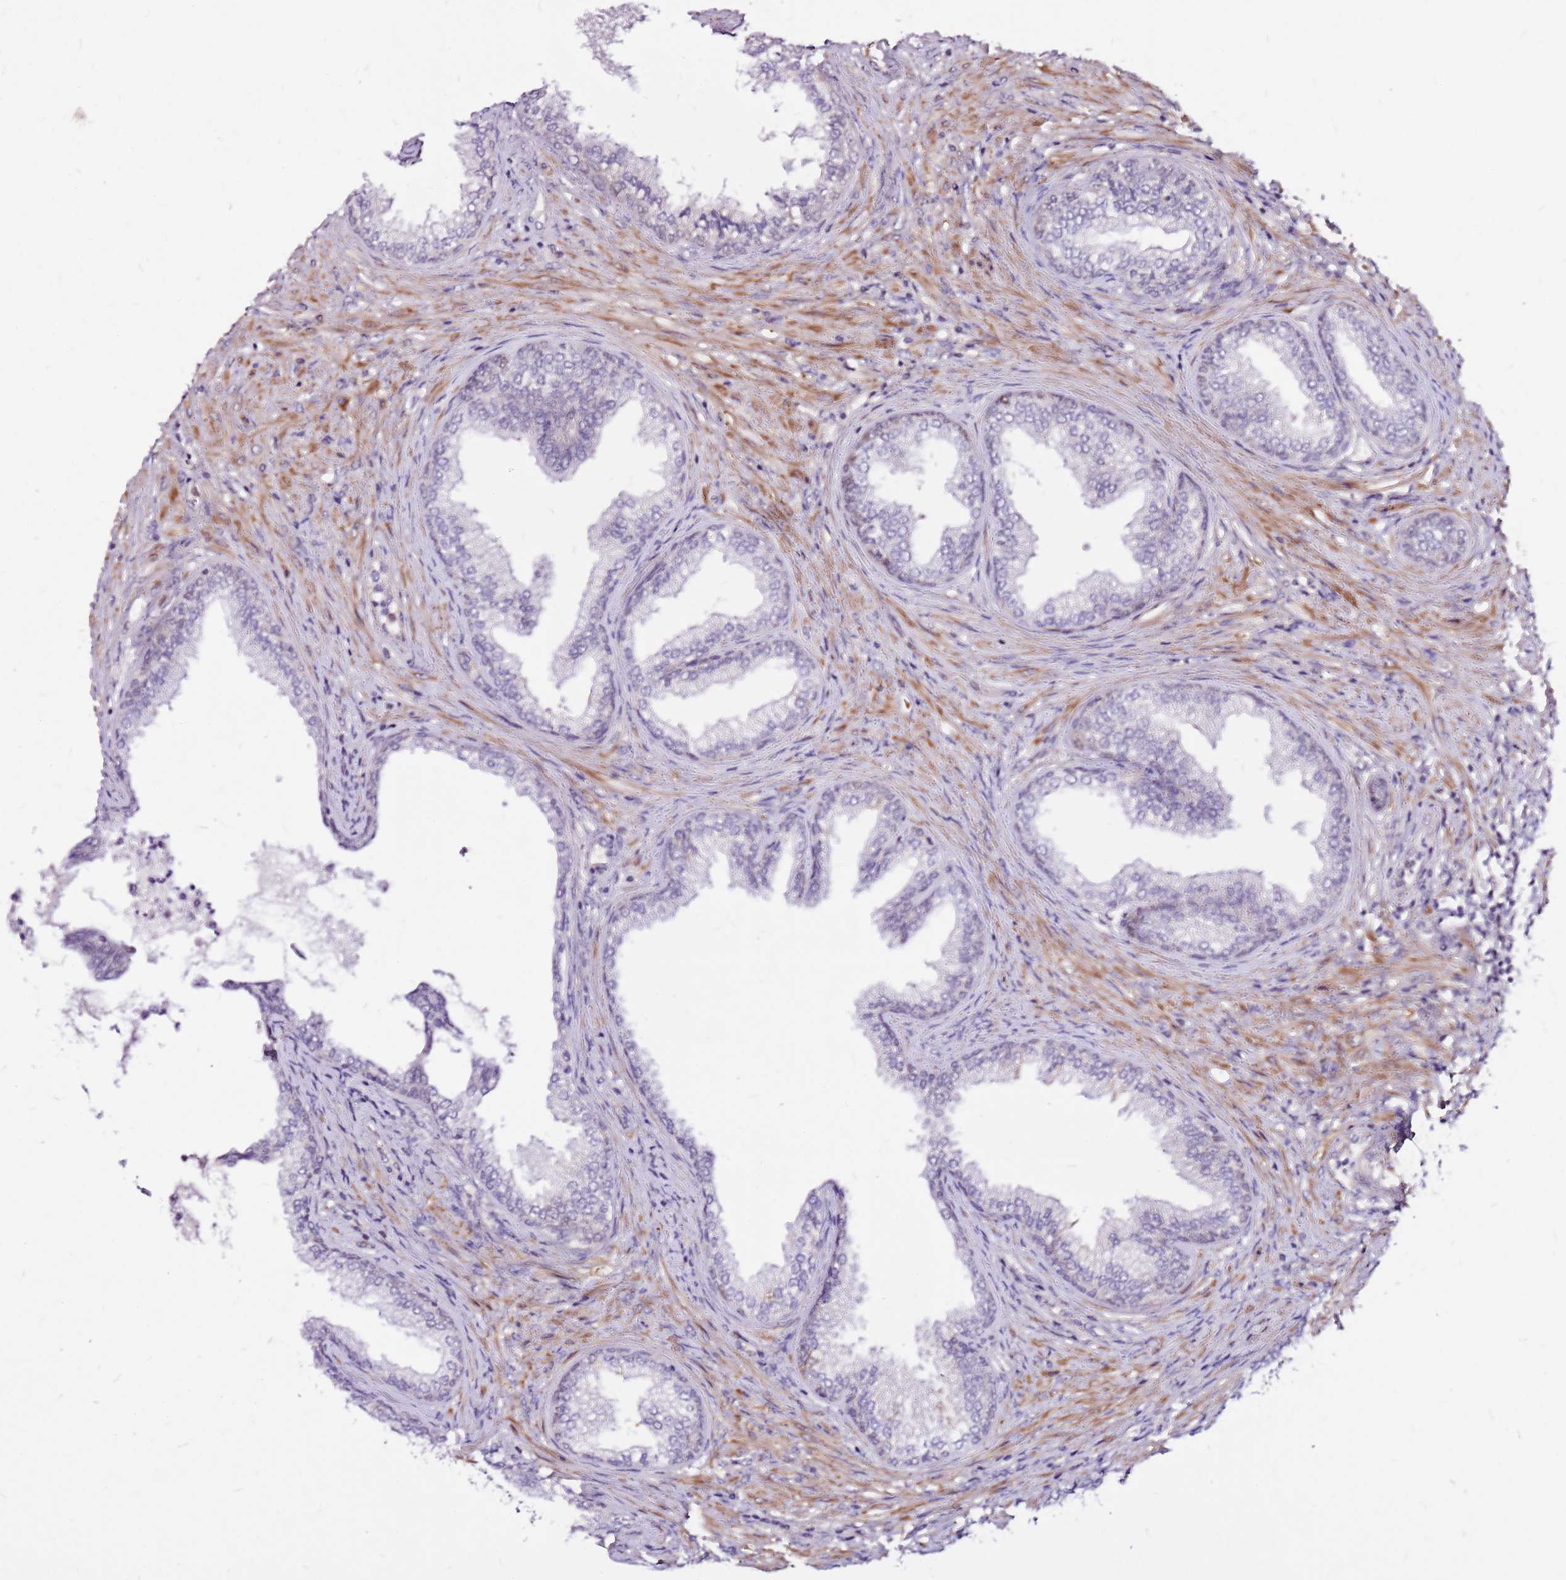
{"staining": {"intensity": "negative", "quantity": "none", "location": "none"}, "tissue": "prostate", "cell_type": "Glandular cells", "image_type": "normal", "snomed": [{"axis": "morphology", "description": "Normal tissue, NOS"}, {"axis": "topography", "description": "Prostate"}], "caption": "Glandular cells are negative for protein expression in benign human prostate. The staining was performed using DAB to visualize the protein expression in brown, while the nuclei were stained in blue with hematoxylin (Magnification: 20x).", "gene": "POLE3", "patient": {"sex": "male", "age": 76}}